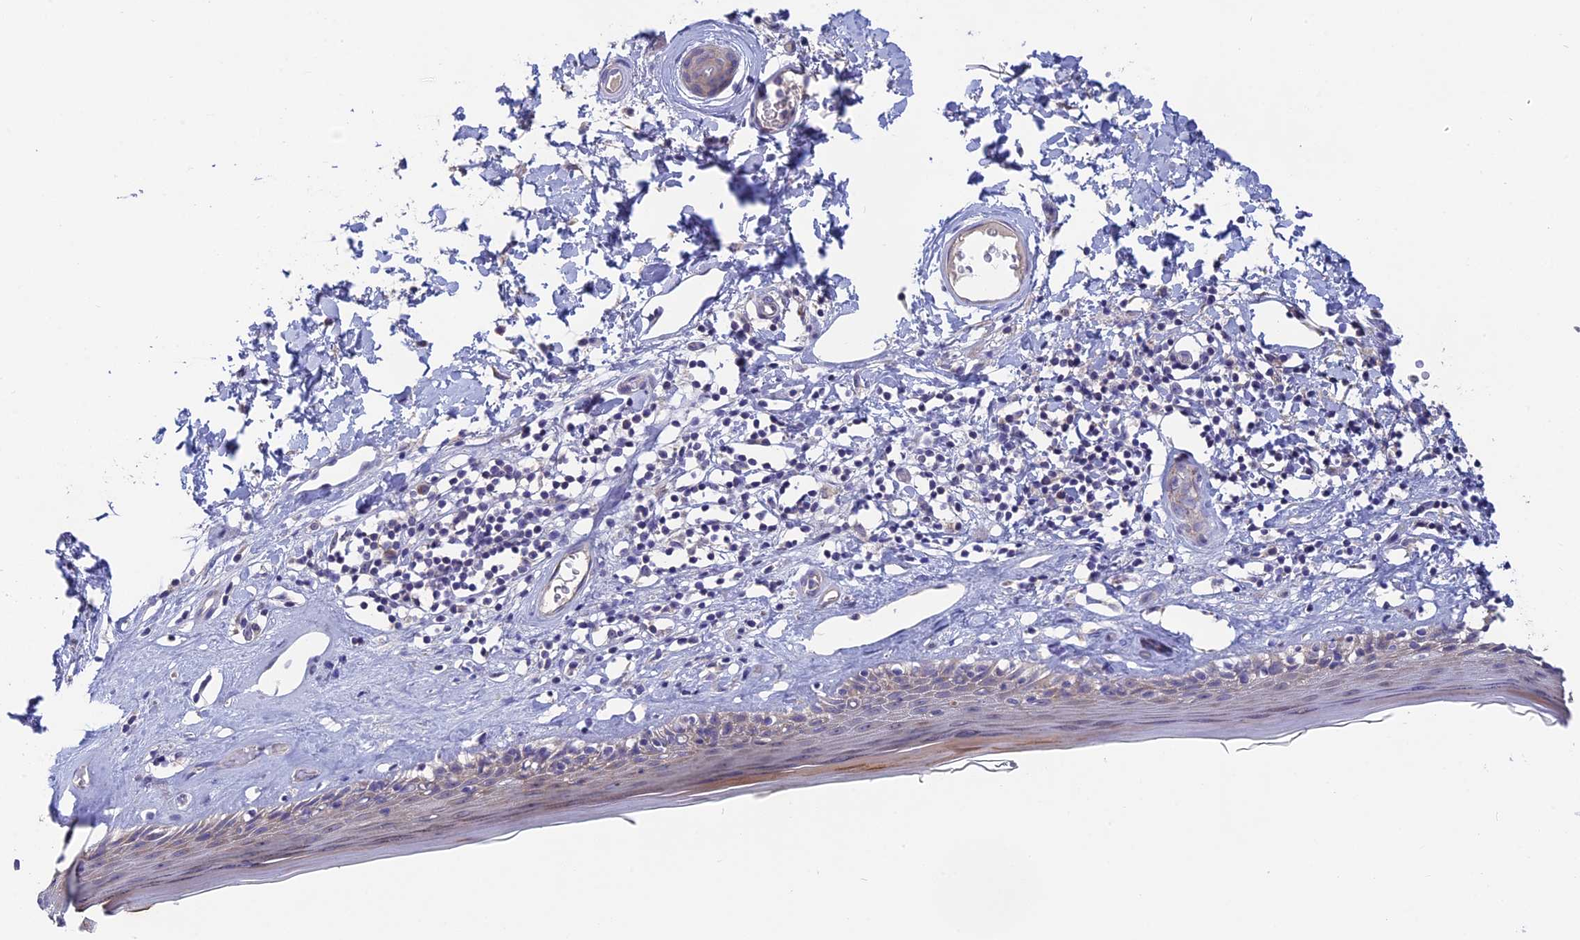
{"staining": {"intensity": "weak", "quantity": "<25%", "location": "cytoplasmic/membranous"}, "tissue": "skin", "cell_type": "Epidermal cells", "image_type": "normal", "snomed": [{"axis": "morphology", "description": "Normal tissue, NOS"}, {"axis": "topography", "description": "Adipose tissue"}, {"axis": "topography", "description": "Vascular tissue"}, {"axis": "topography", "description": "Vulva"}, {"axis": "topography", "description": "Peripheral nerve tissue"}], "caption": "The histopathology image exhibits no staining of epidermal cells in unremarkable skin. (IHC, brightfield microscopy, high magnification).", "gene": "TENT4B", "patient": {"sex": "female", "age": 86}}